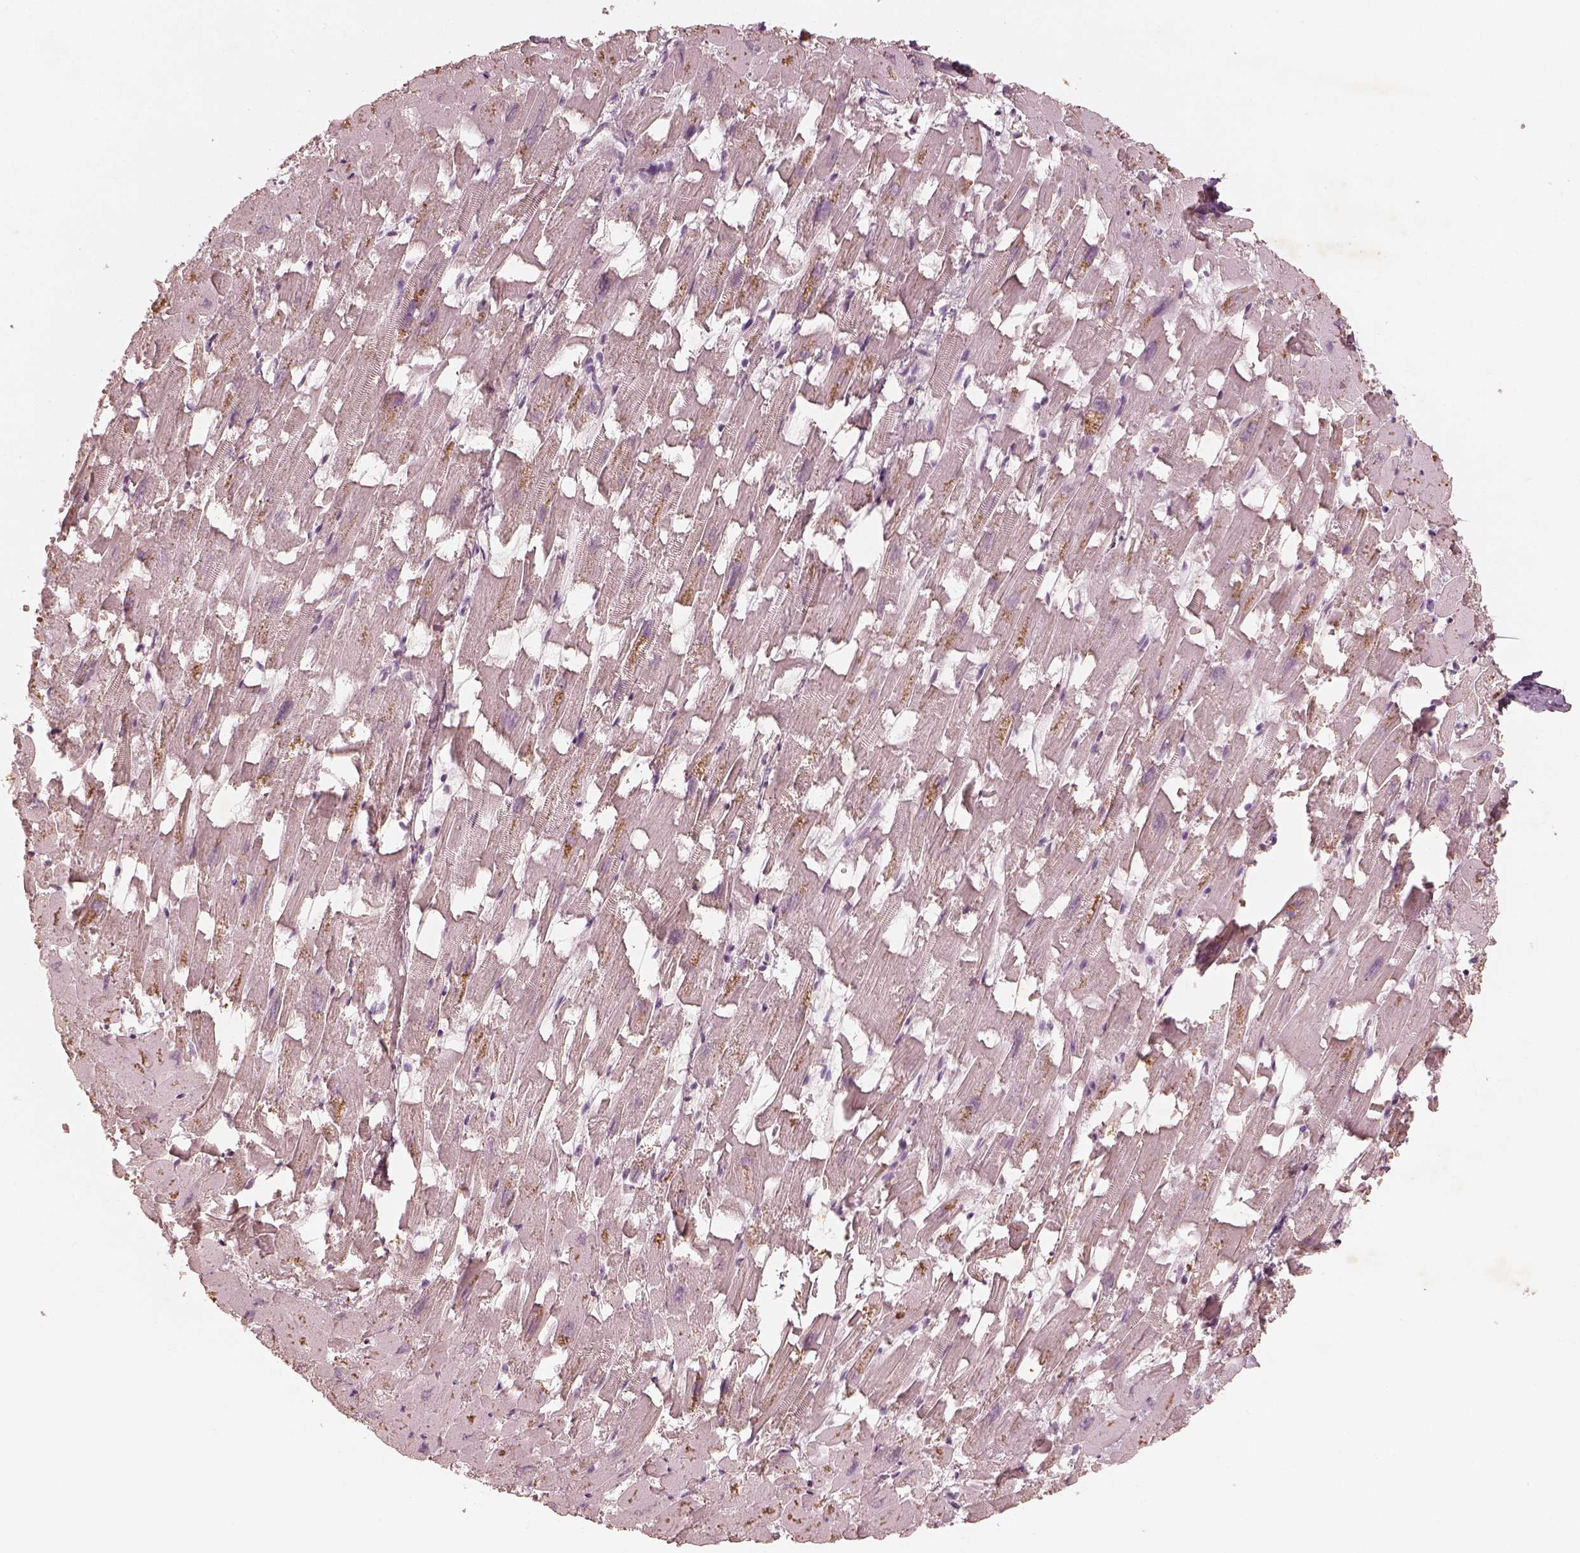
{"staining": {"intensity": "negative", "quantity": "none", "location": "none"}, "tissue": "heart muscle", "cell_type": "Cardiomyocytes", "image_type": "normal", "snomed": [{"axis": "morphology", "description": "Normal tissue, NOS"}, {"axis": "topography", "description": "Heart"}], "caption": "Cardiomyocytes are negative for protein expression in unremarkable human heart muscle. Nuclei are stained in blue.", "gene": "ADRB3", "patient": {"sex": "female", "age": 64}}